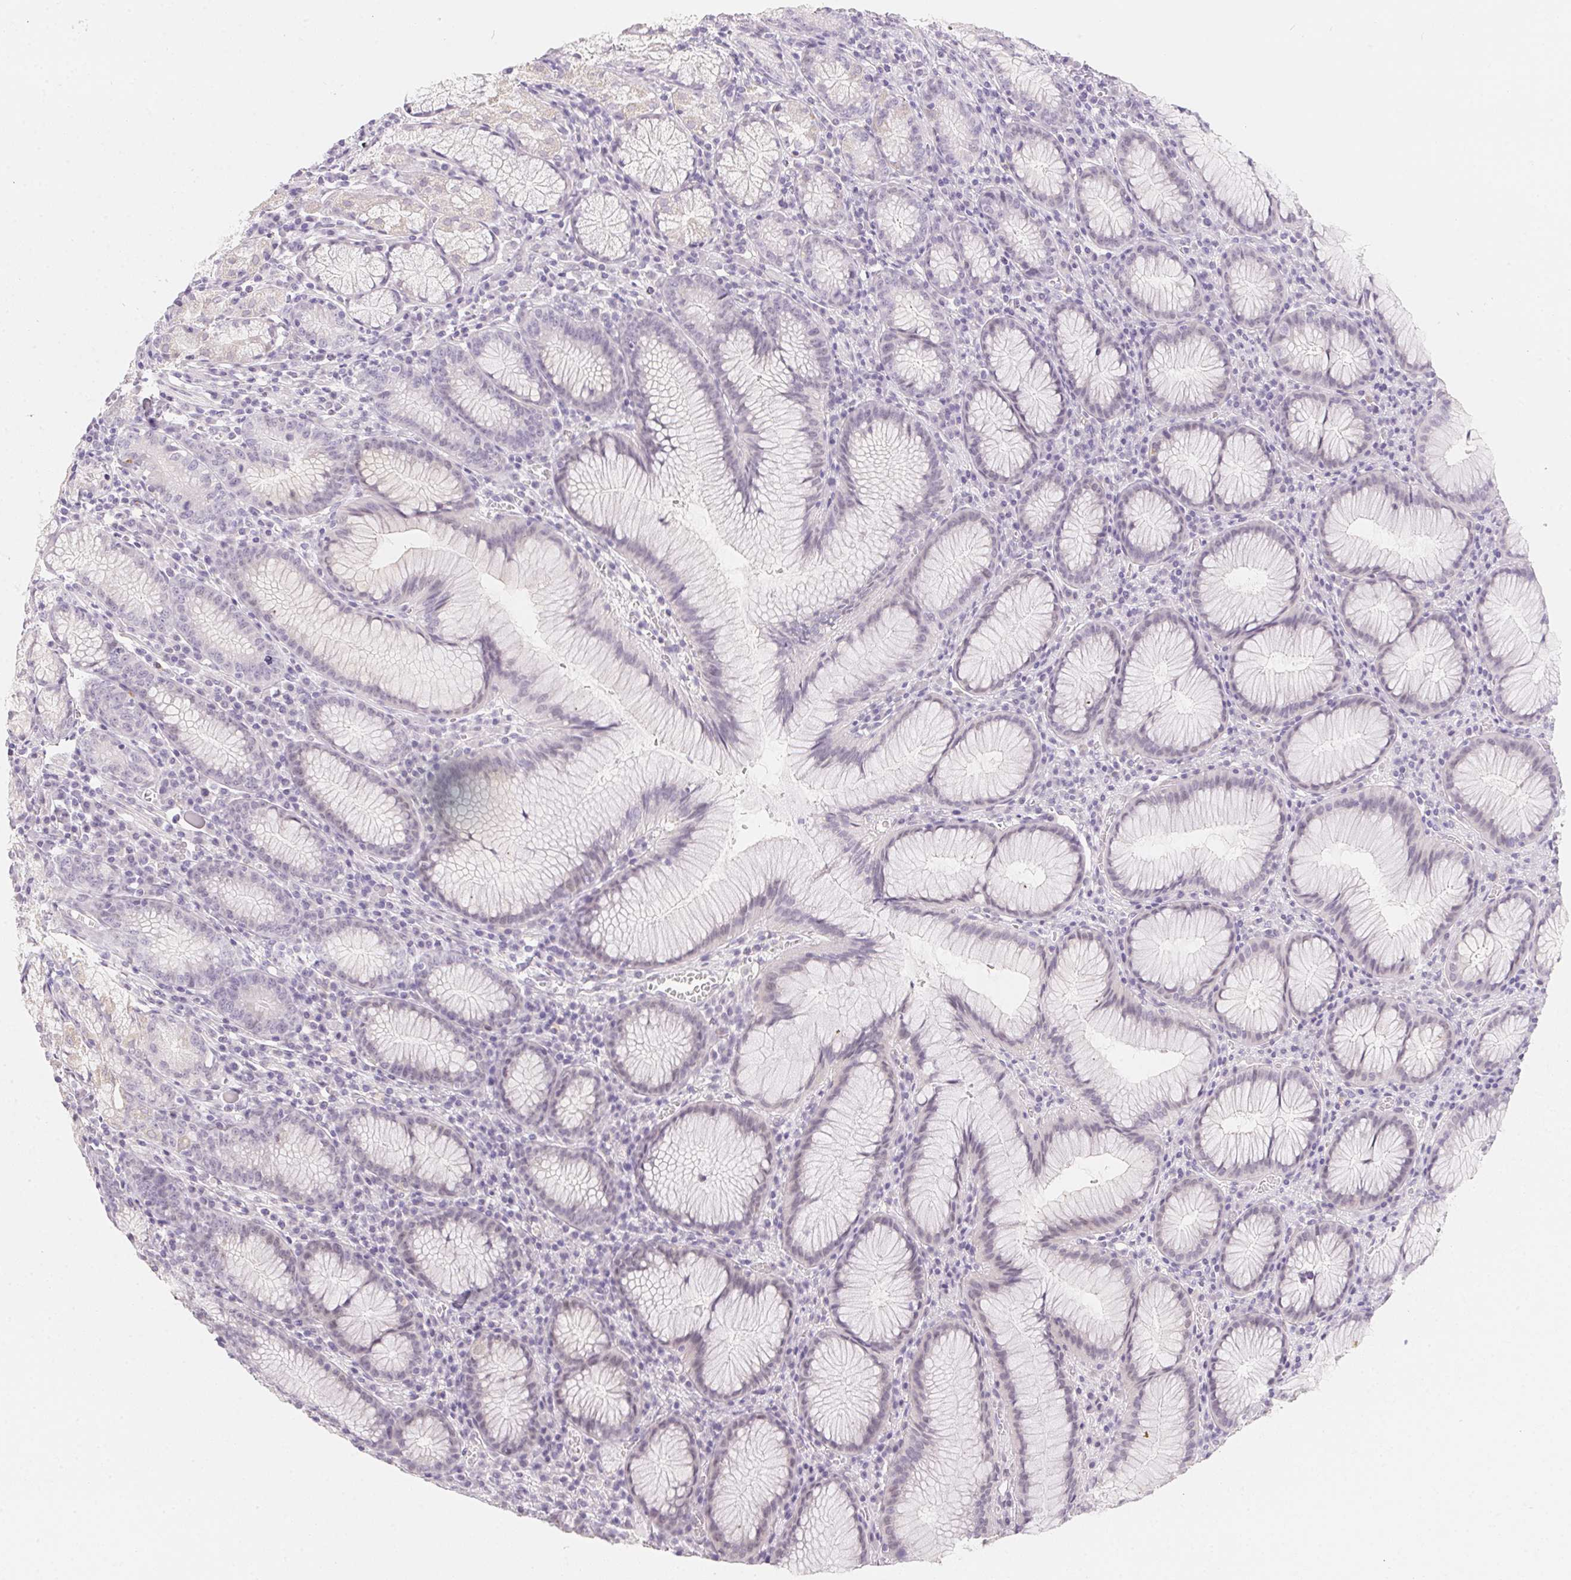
{"staining": {"intensity": "weak", "quantity": "25%-75%", "location": "cytoplasmic/membranous"}, "tissue": "stomach", "cell_type": "Glandular cells", "image_type": "normal", "snomed": [{"axis": "morphology", "description": "Normal tissue, NOS"}, {"axis": "topography", "description": "Stomach"}], "caption": "Brown immunohistochemical staining in benign stomach shows weak cytoplasmic/membranous positivity in approximately 25%-75% of glandular cells. The staining is performed using DAB brown chromogen to label protein expression. The nuclei are counter-stained blue using hematoxylin.", "gene": "MORC1", "patient": {"sex": "male", "age": 55}}